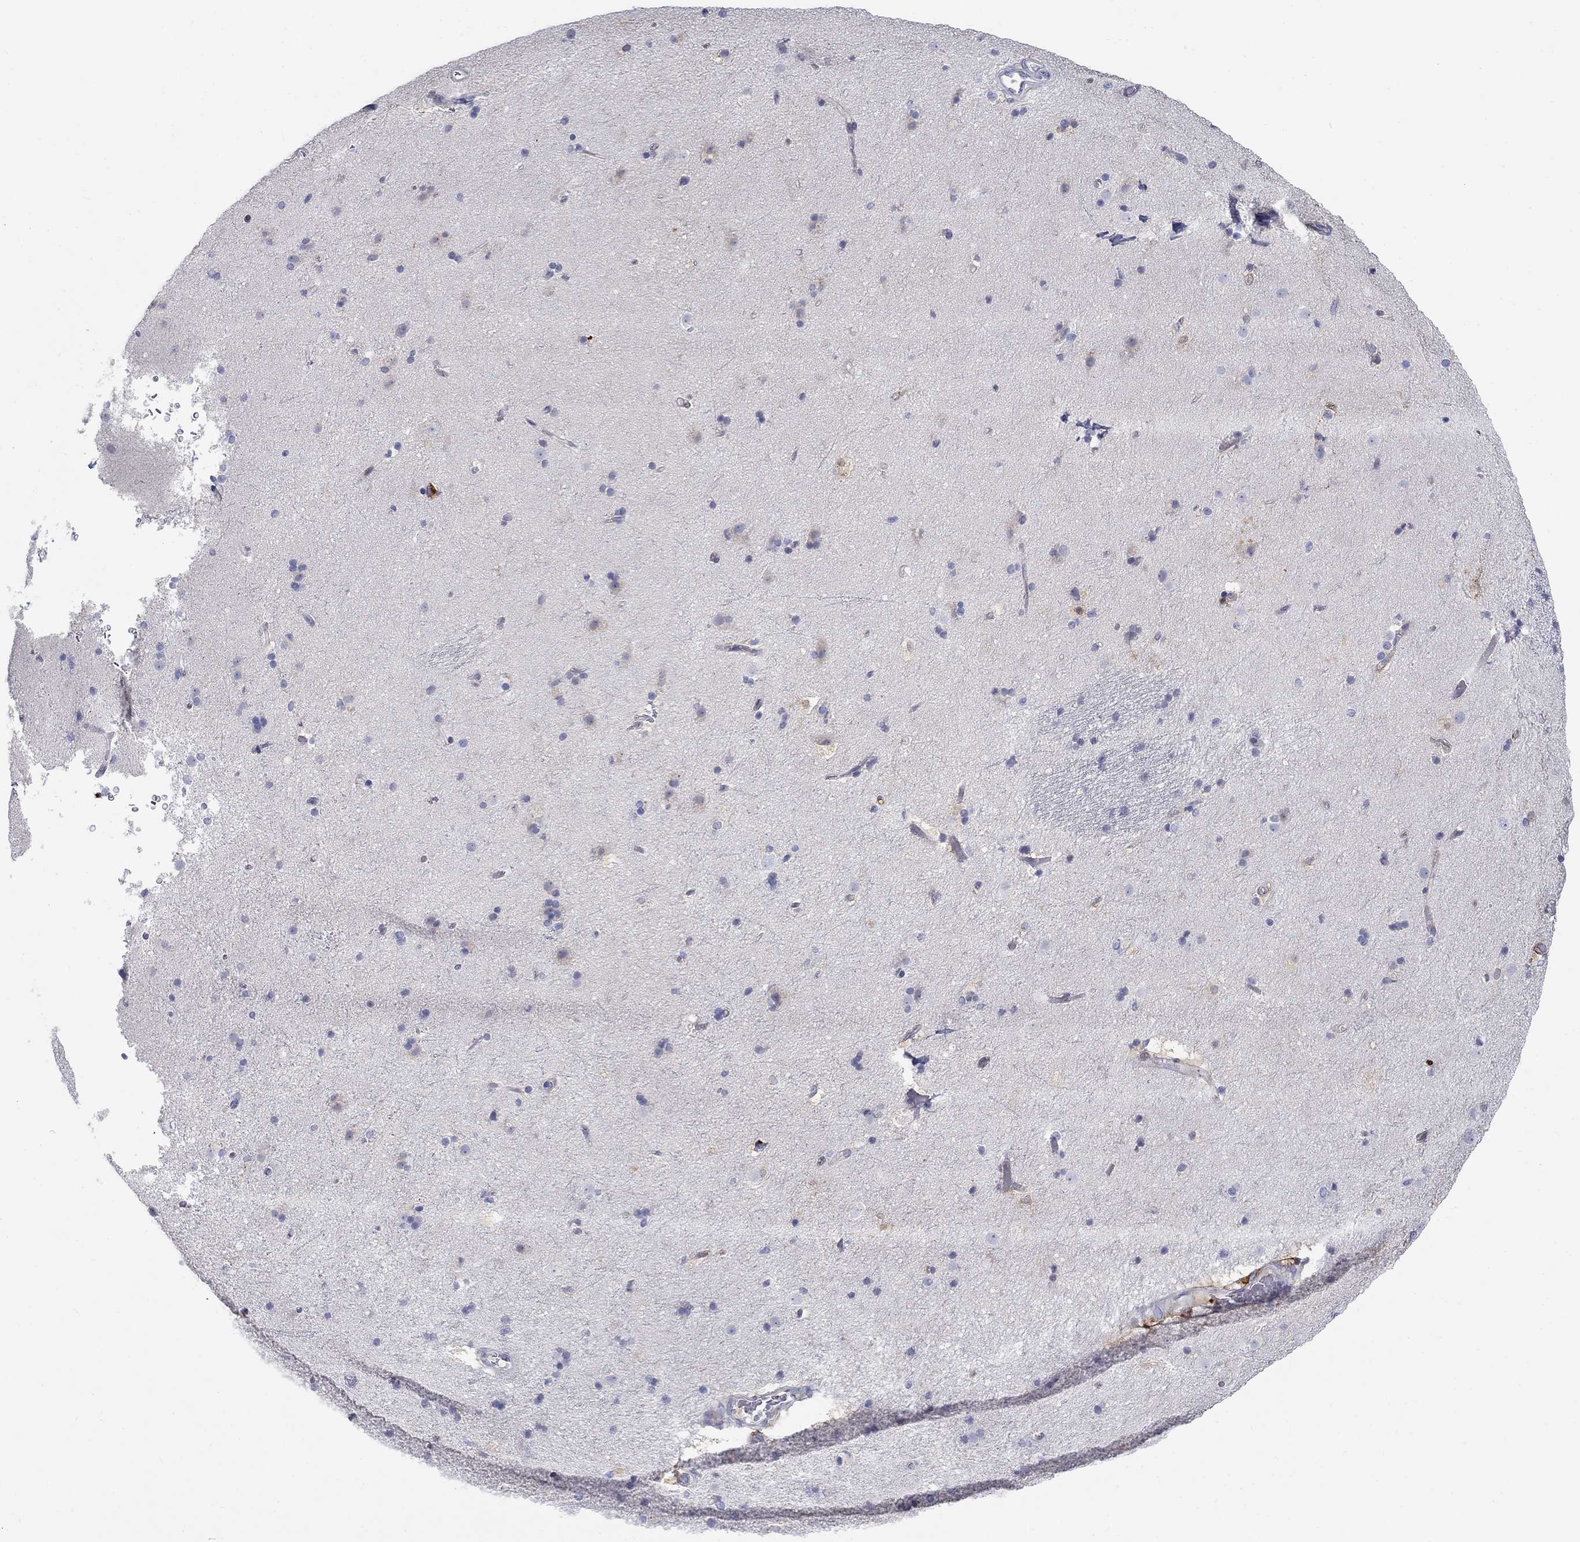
{"staining": {"intensity": "negative", "quantity": "none", "location": "none"}, "tissue": "caudate", "cell_type": "Glial cells", "image_type": "normal", "snomed": [{"axis": "morphology", "description": "Normal tissue, NOS"}, {"axis": "topography", "description": "Lateral ventricle wall"}], "caption": "Immunohistochemical staining of normal caudate shows no significant staining in glial cells. (DAB immunohistochemistry visualized using brightfield microscopy, high magnification).", "gene": "AKR1C1", "patient": {"sex": "female", "age": 71}}